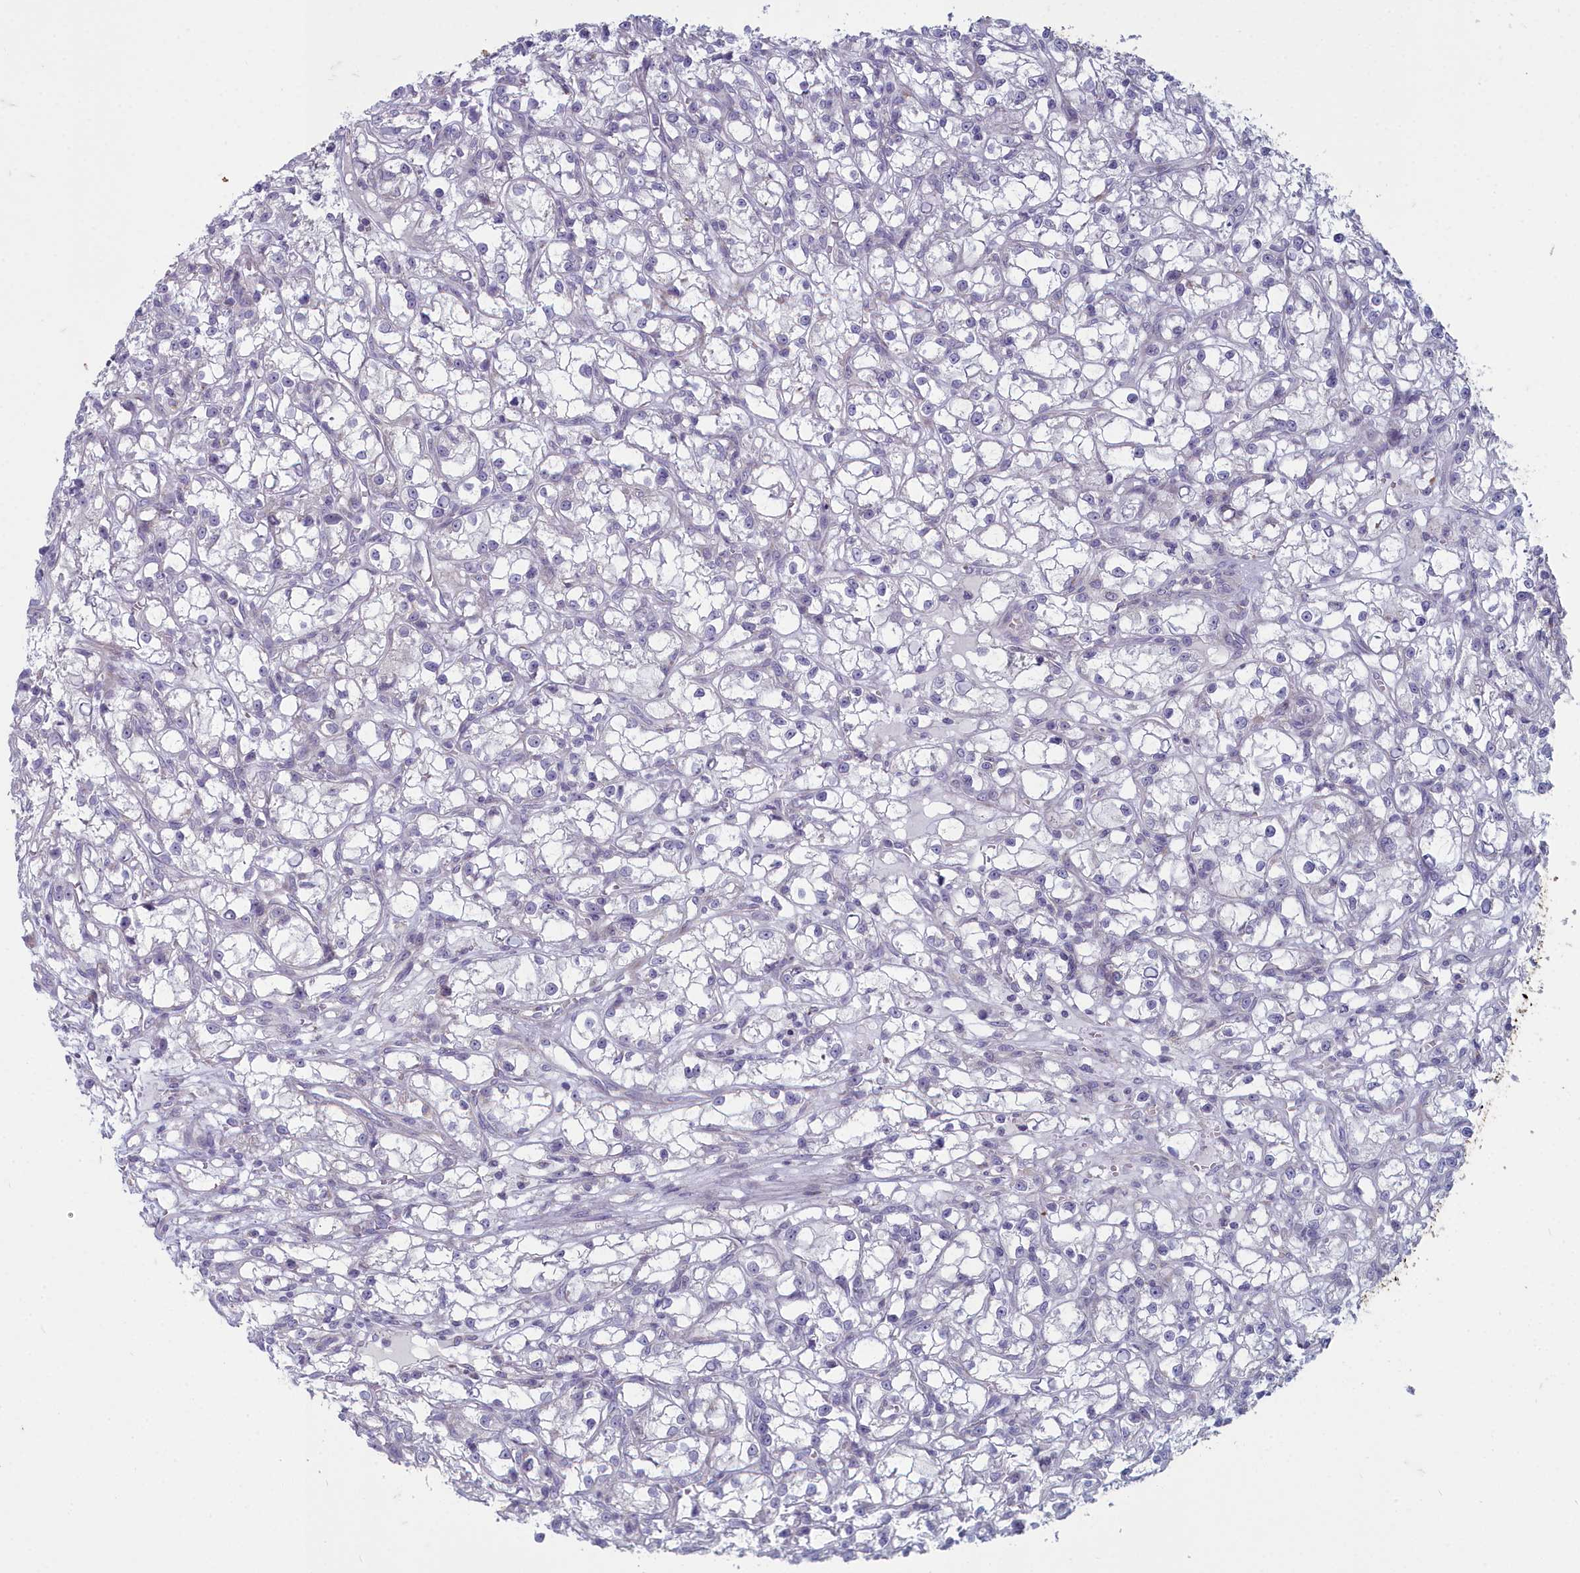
{"staining": {"intensity": "negative", "quantity": "none", "location": "none"}, "tissue": "renal cancer", "cell_type": "Tumor cells", "image_type": "cancer", "snomed": [{"axis": "morphology", "description": "Adenocarcinoma, NOS"}, {"axis": "topography", "description": "Kidney"}], "caption": "This is a micrograph of IHC staining of renal cancer (adenocarcinoma), which shows no expression in tumor cells.", "gene": "INSYN2A", "patient": {"sex": "female", "age": 59}}